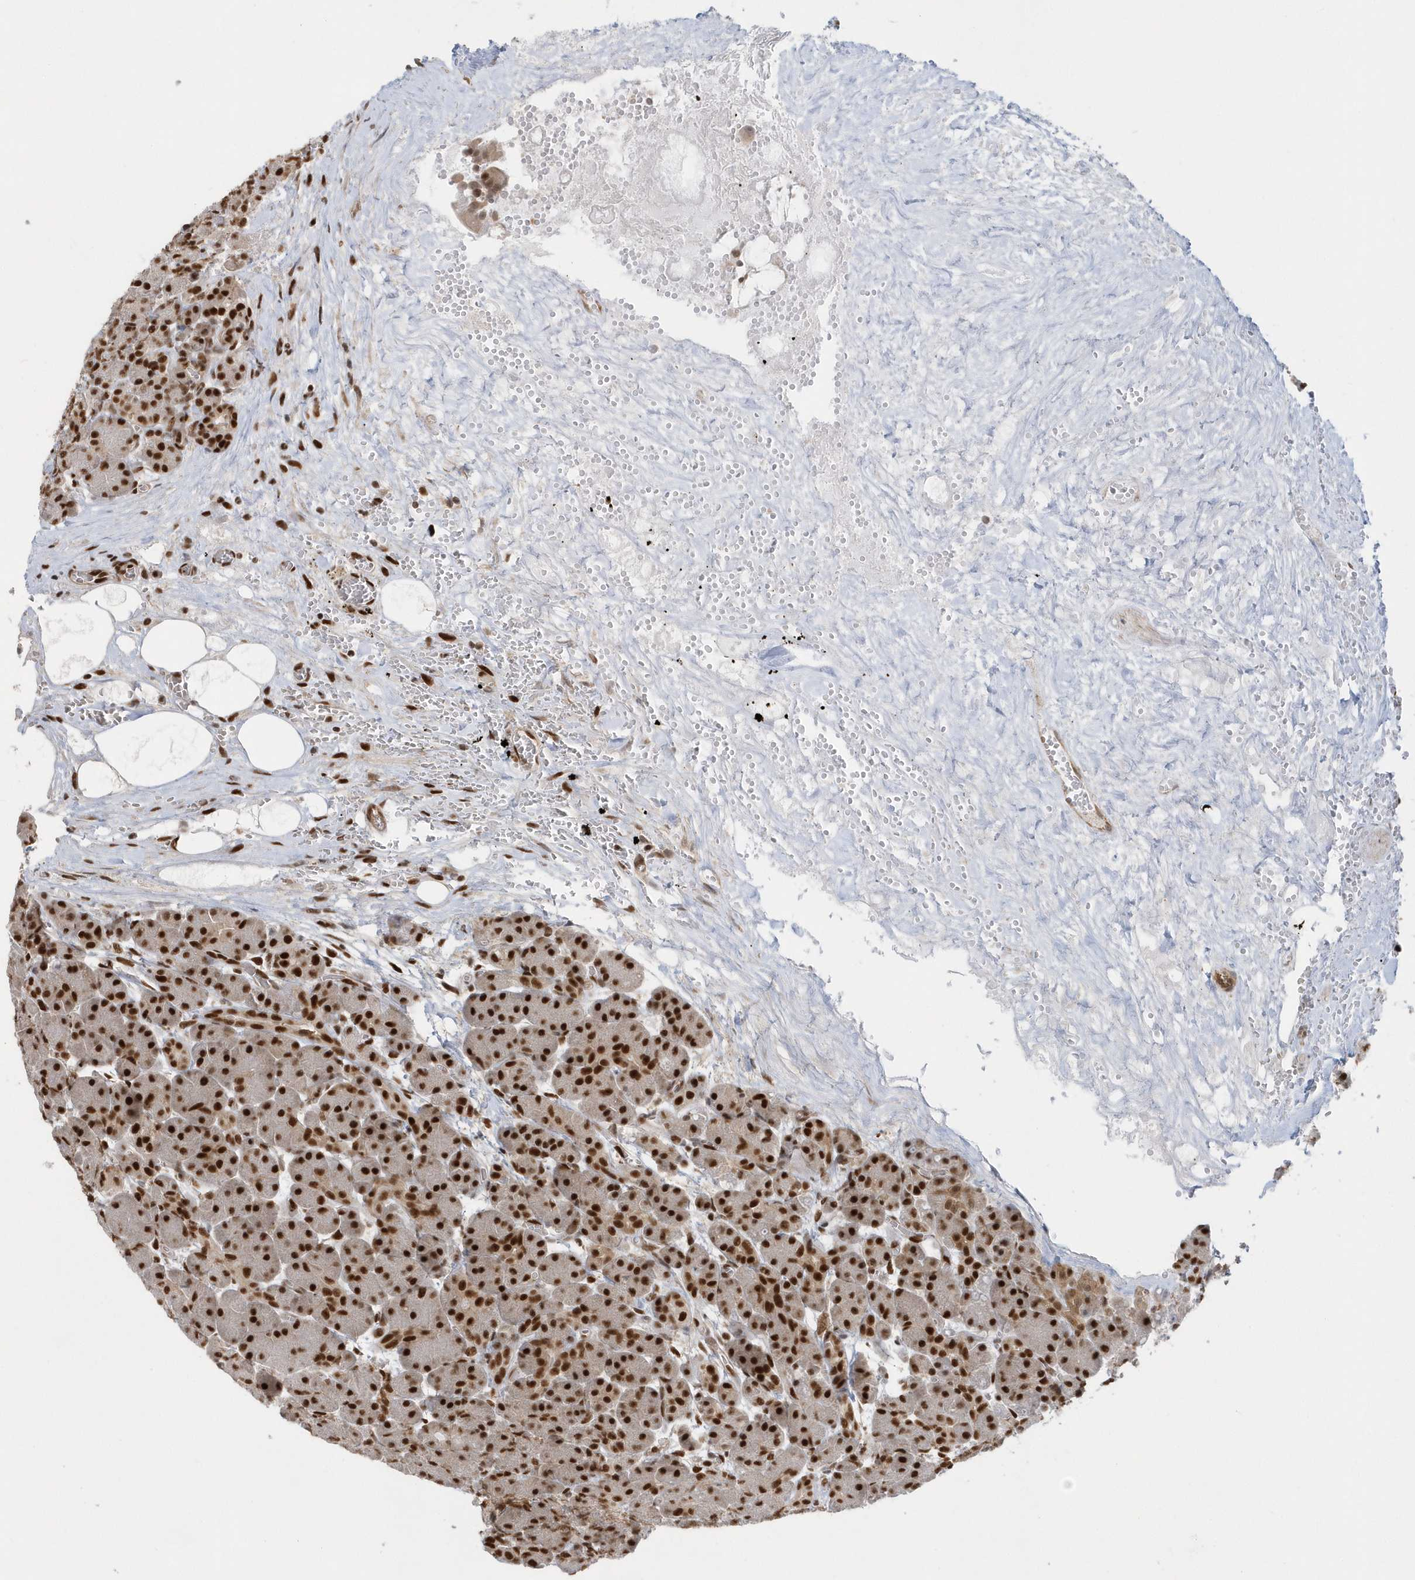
{"staining": {"intensity": "strong", "quantity": ">75%", "location": "nuclear"}, "tissue": "pancreas", "cell_type": "Exocrine glandular cells", "image_type": "normal", "snomed": [{"axis": "morphology", "description": "Normal tissue, NOS"}, {"axis": "topography", "description": "Pancreas"}], "caption": "DAB (3,3'-diaminobenzidine) immunohistochemical staining of benign human pancreas demonstrates strong nuclear protein staining in about >75% of exocrine glandular cells.", "gene": "SEPHS1", "patient": {"sex": "male", "age": 63}}